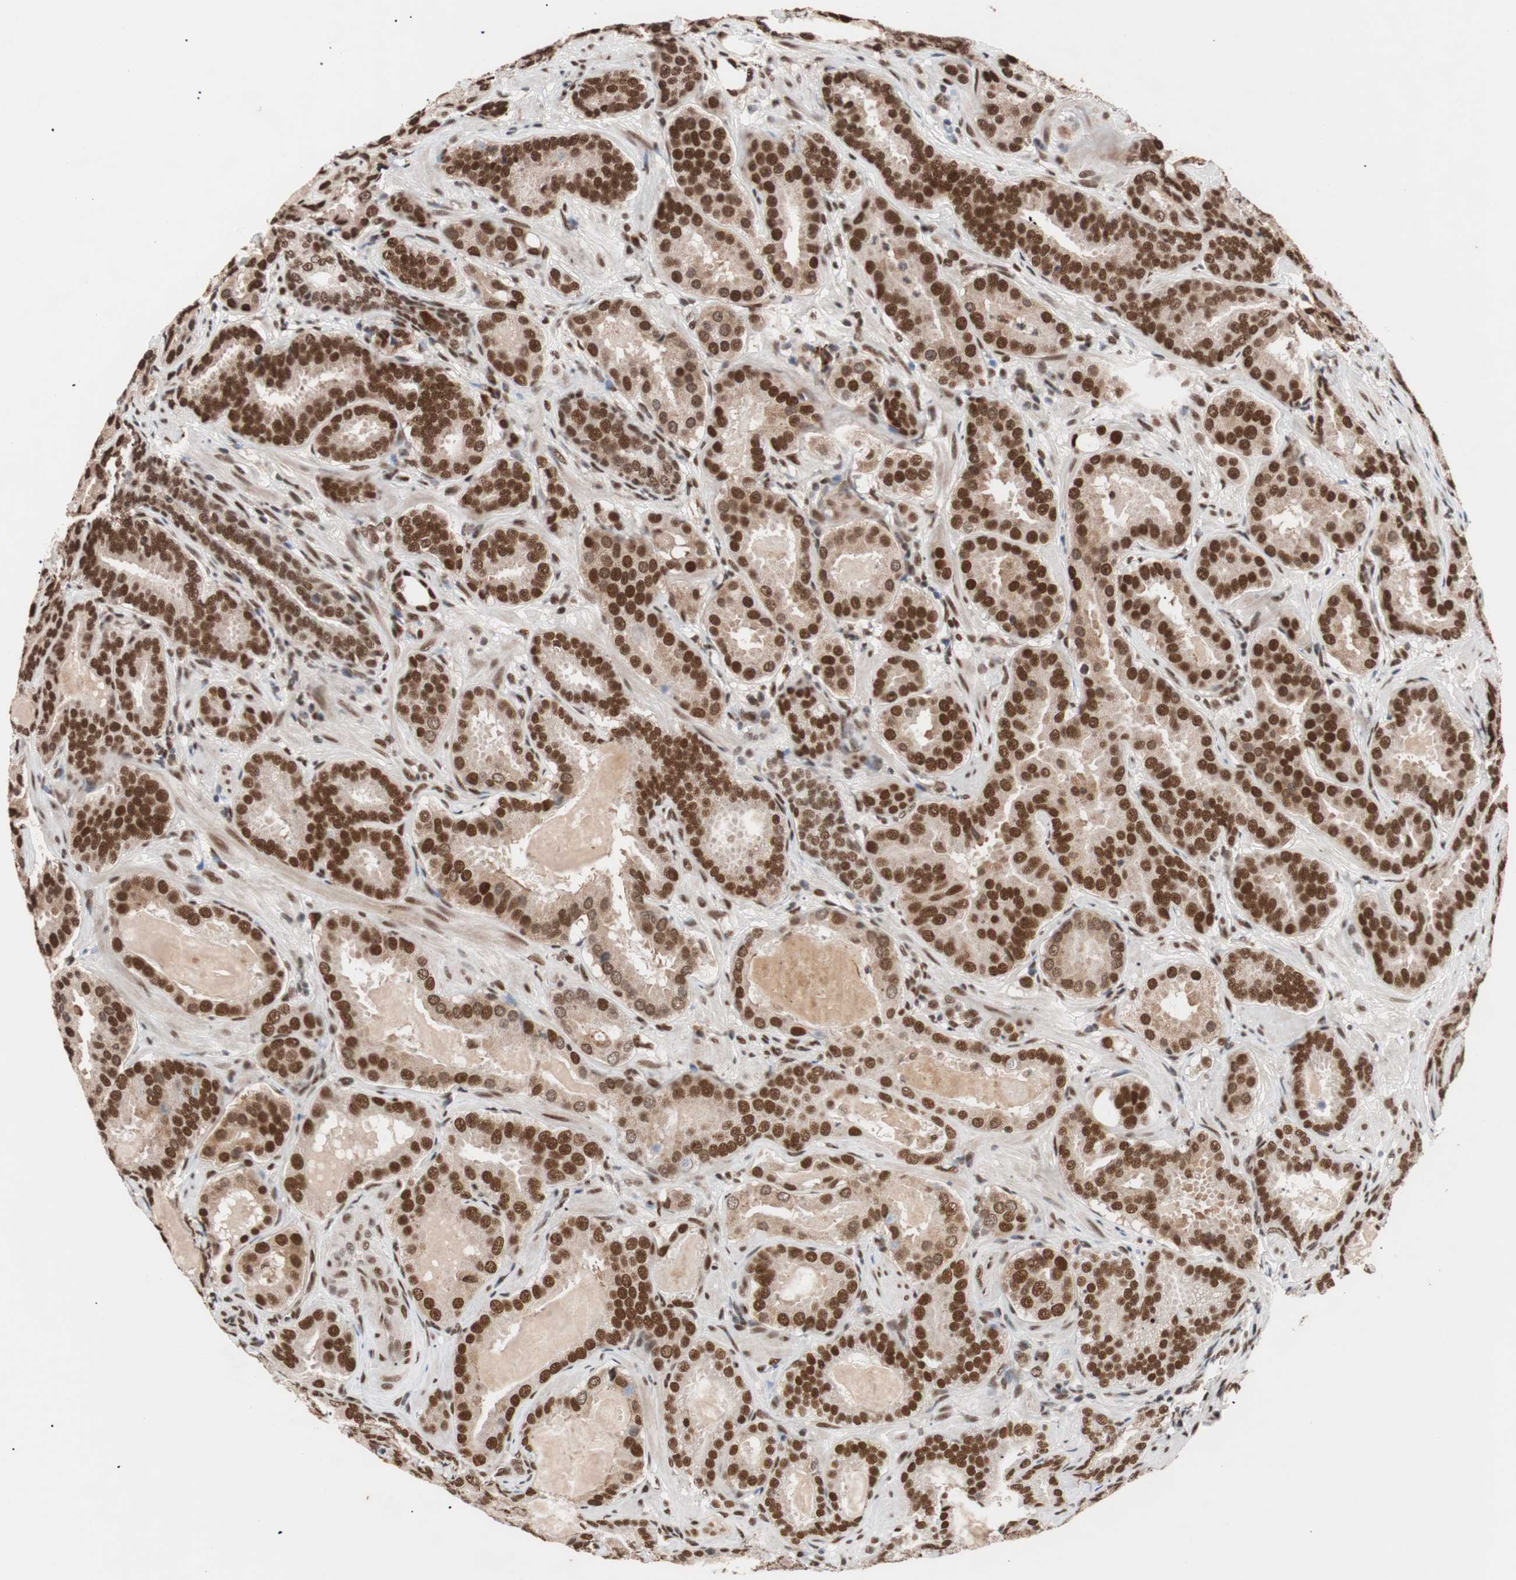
{"staining": {"intensity": "strong", "quantity": ">75%", "location": "nuclear"}, "tissue": "prostate cancer", "cell_type": "Tumor cells", "image_type": "cancer", "snomed": [{"axis": "morphology", "description": "Adenocarcinoma, Low grade"}, {"axis": "topography", "description": "Prostate"}], "caption": "Strong nuclear protein expression is identified in about >75% of tumor cells in low-grade adenocarcinoma (prostate). The staining was performed using DAB (3,3'-diaminobenzidine) to visualize the protein expression in brown, while the nuclei were stained in blue with hematoxylin (Magnification: 20x).", "gene": "CHAMP1", "patient": {"sex": "male", "age": 59}}